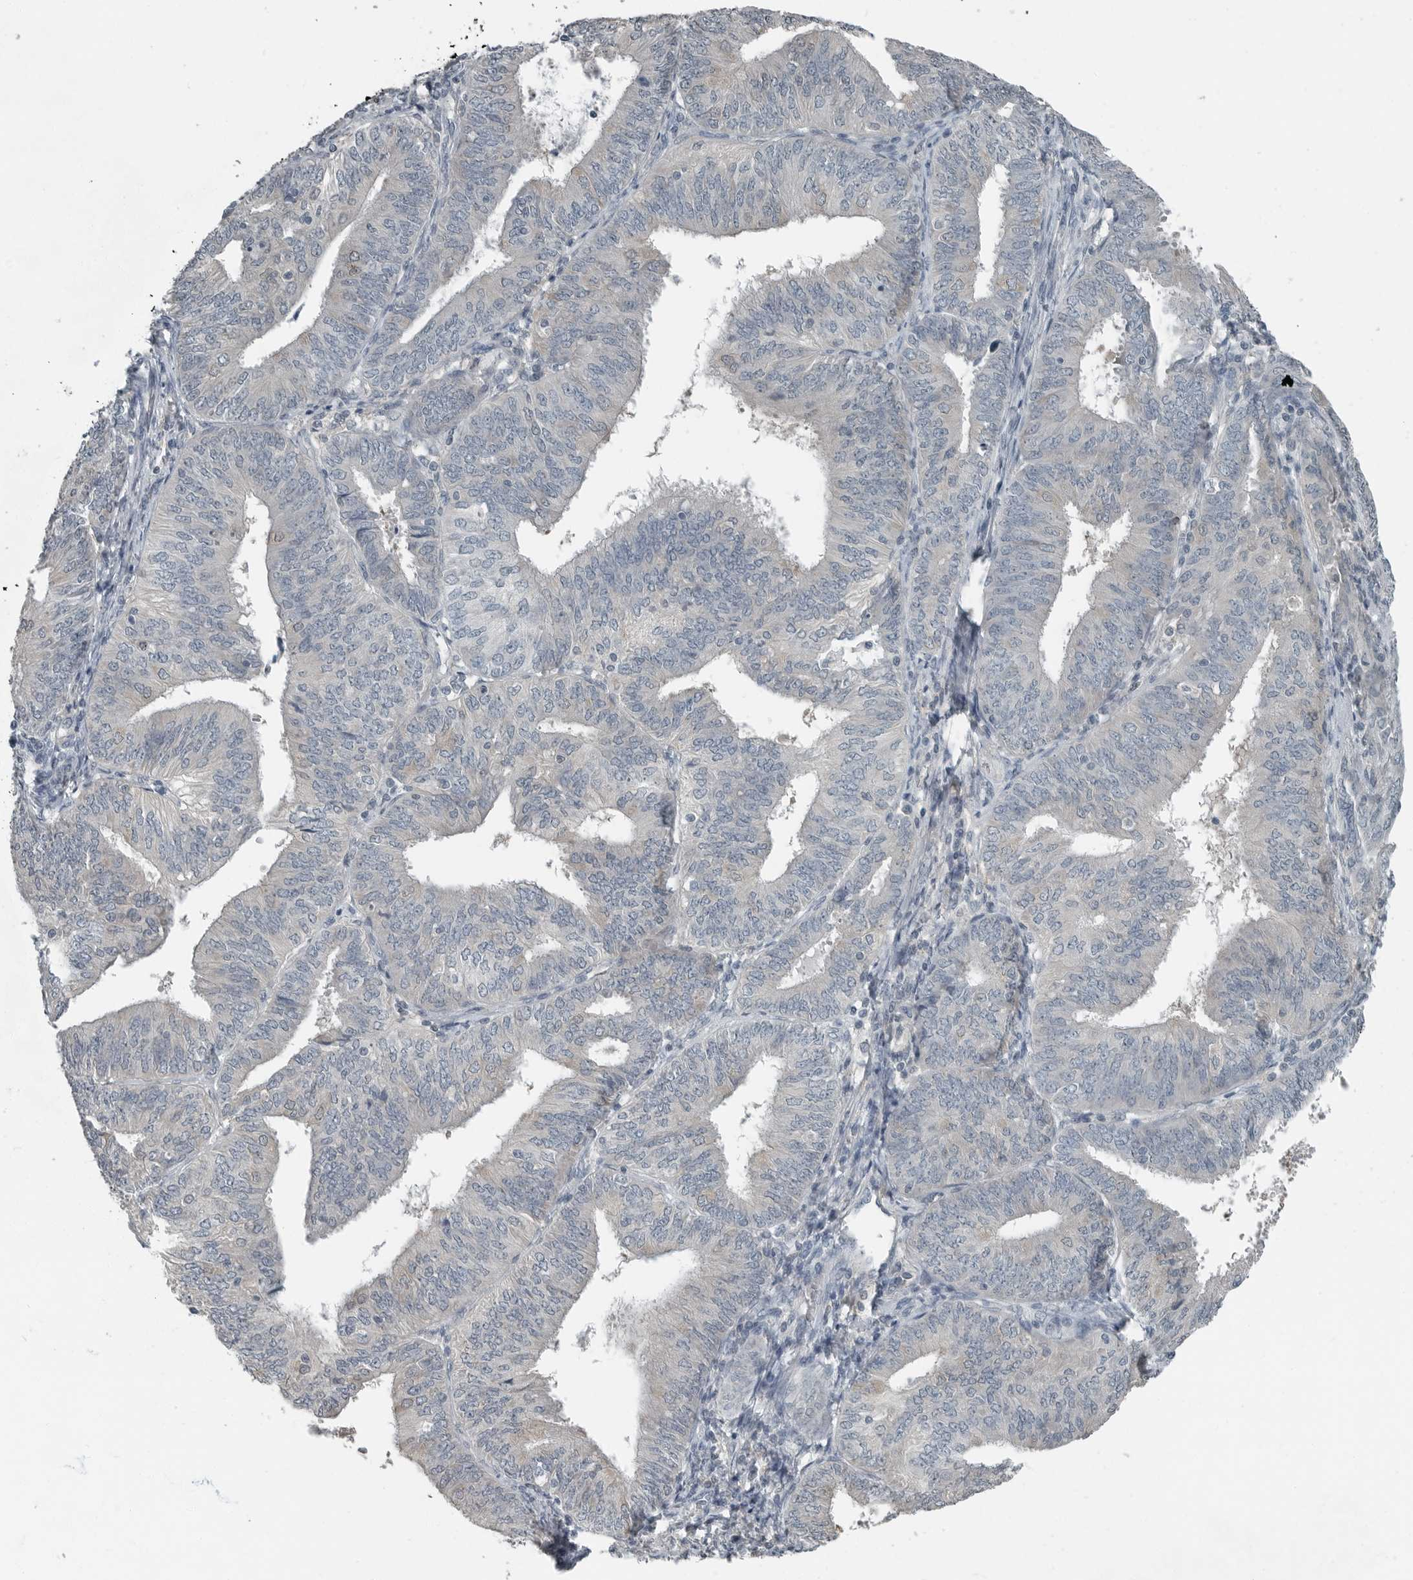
{"staining": {"intensity": "negative", "quantity": "none", "location": "none"}, "tissue": "endometrial cancer", "cell_type": "Tumor cells", "image_type": "cancer", "snomed": [{"axis": "morphology", "description": "Adenocarcinoma, NOS"}, {"axis": "topography", "description": "Endometrium"}], "caption": "The photomicrograph shows no significant staining in tumor cells of adenocarcinoma (endometrial). (DAB (3,3'-diaminobenzidine) immunohistochemistry (IHC), high magnification).", "gene": "KYAT1", "patient": {"sex": "female", "age": 58}}